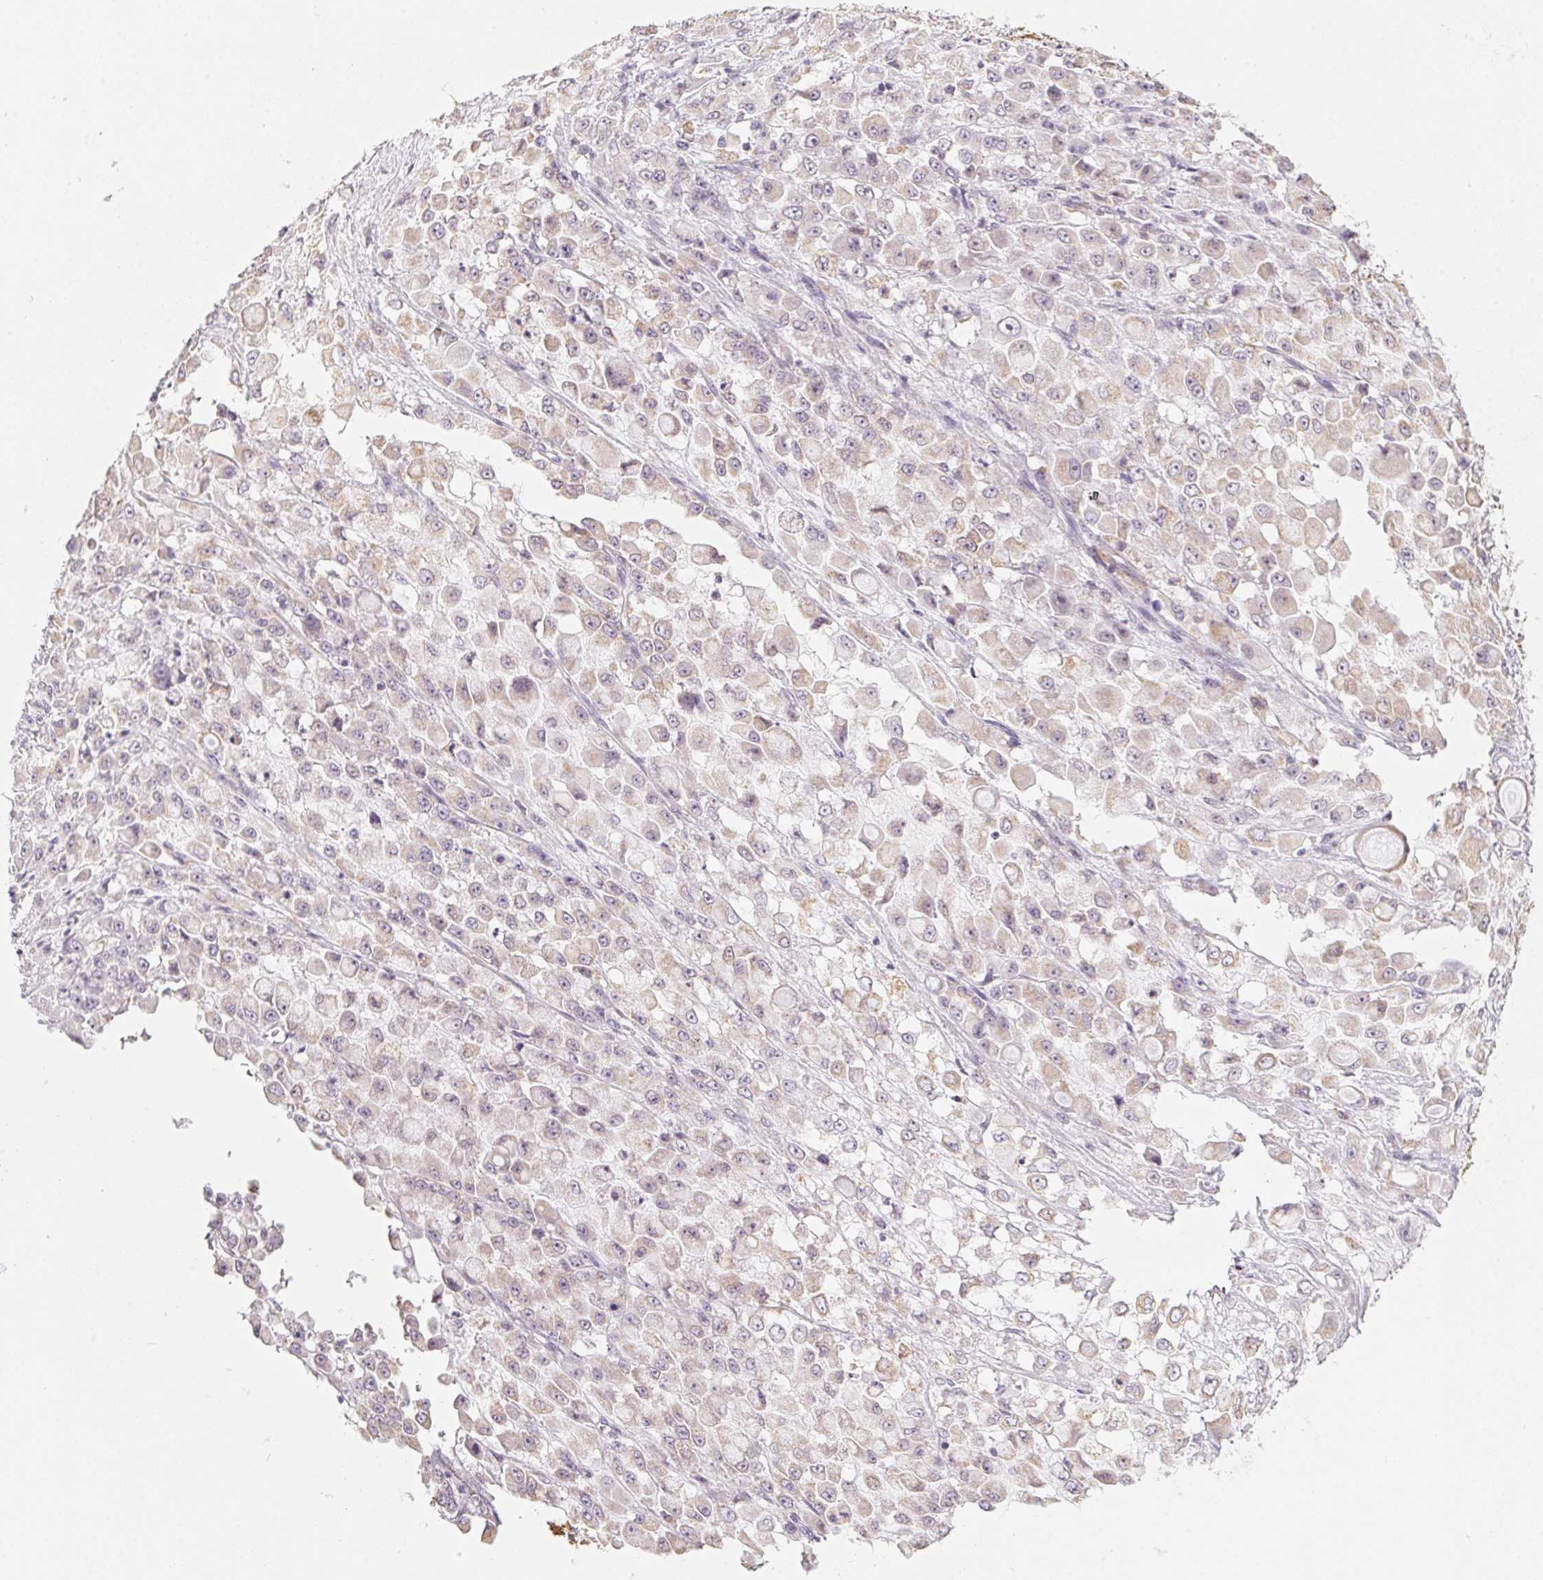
{"staining": {"intensity": "weak", "quantity": "<25%", "location": "cytoplasmic/membranous"}, "tissue": "stomach cancer", "cell_type": "Tumor cells", "image_type": "cancer", "snomed": [{"axis": "morphology", "description": "Adenocarcinoma, NOS"}, {"axis": "topography", "description": "Stomach"}], "caption": "This is an immunohistochemistry histopathology image of human stomach adenocarcinoma. There is no positivity in tumor cells.", "gene": "PRPH", "patient": {"sex": "female", "age": 76}}